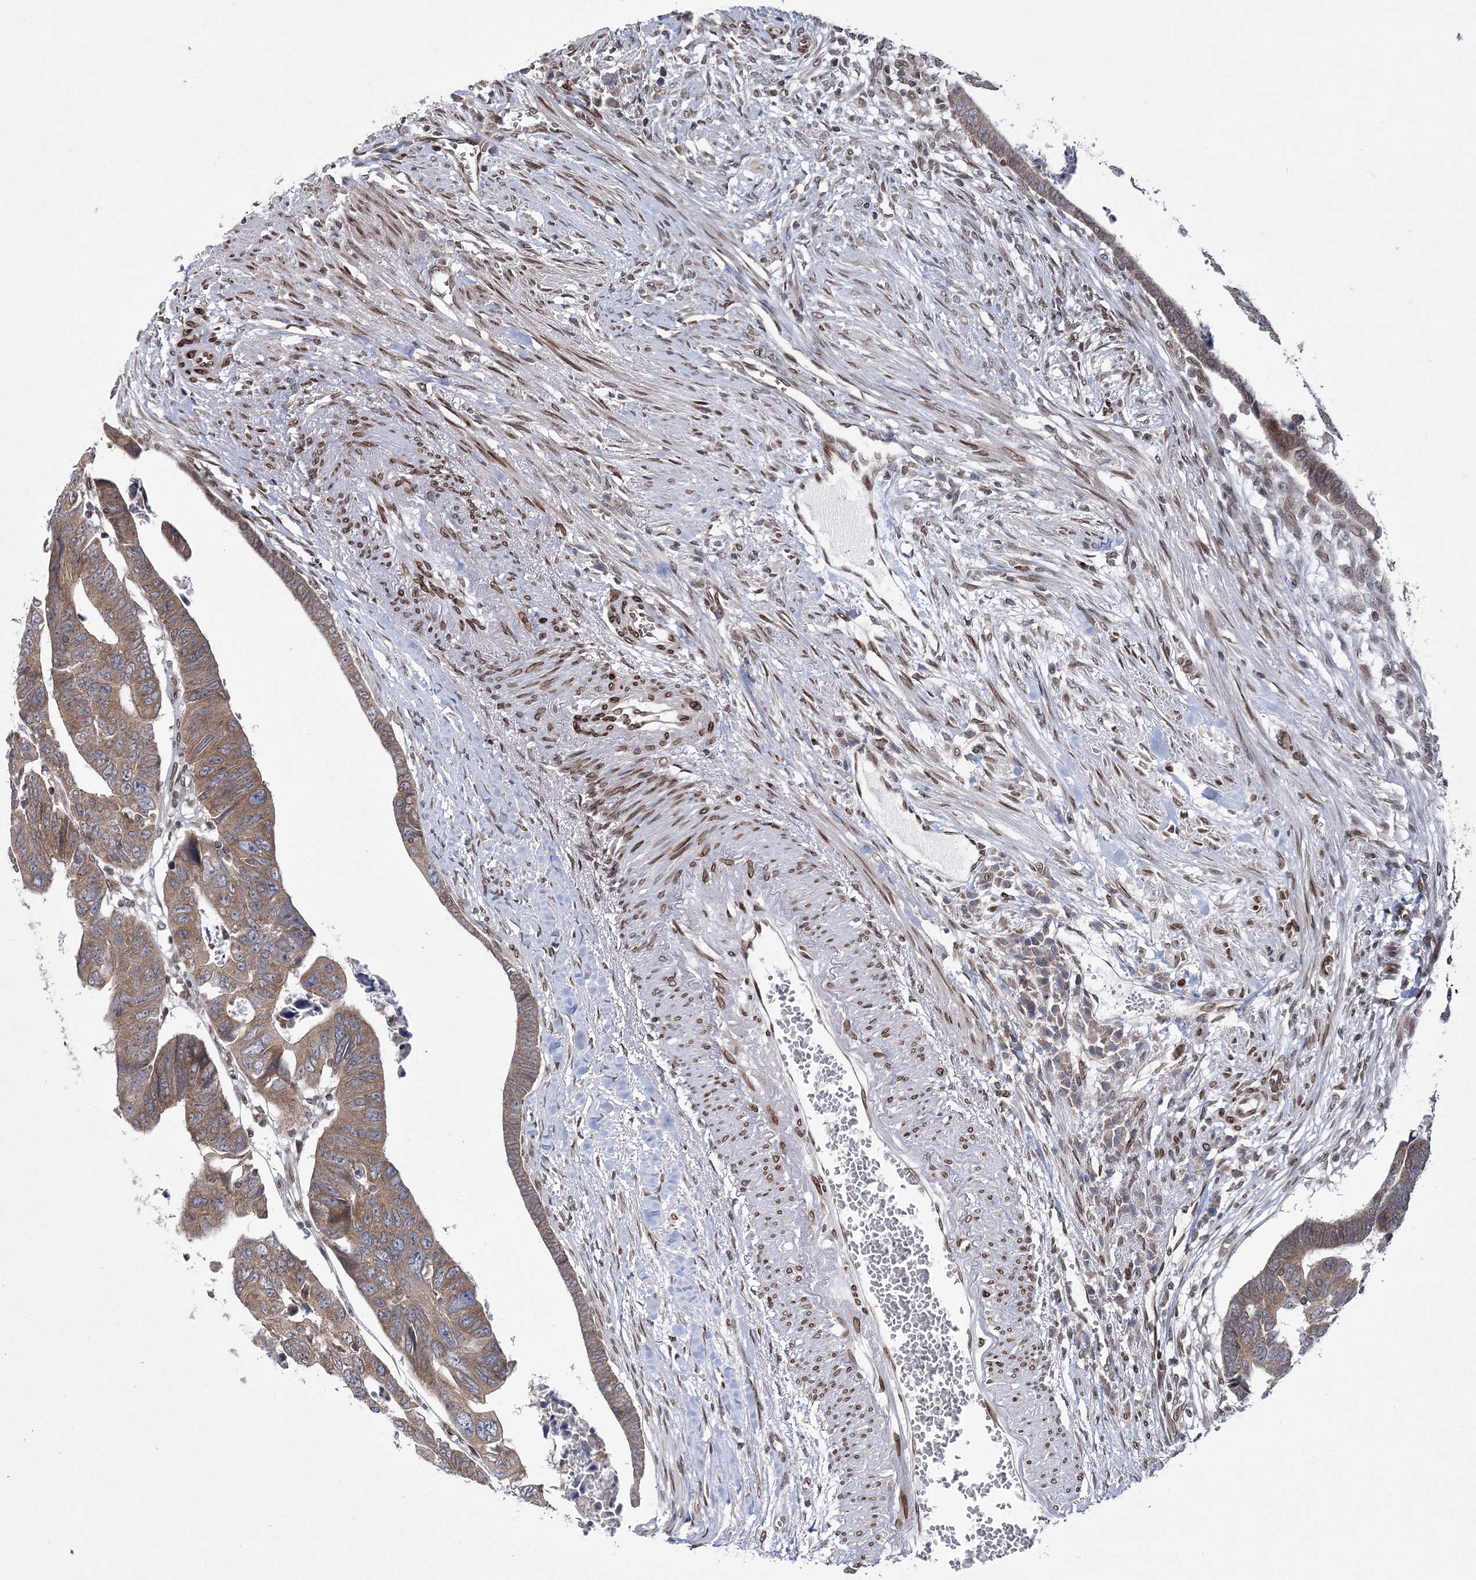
{"staining": {"intensity": "moderate", "quantity": ">75%", "location": "cytoplasmic/membranous"}, "tissue": "colorectal cancer", "cell_type": "Tumor cells", "image_type": "cancer", "snomed": [{"axis": "morphology", "description": "Adenocarcinoma, NOS"}, {"axis": "topography", "description": "Rectum"}], "caption": "Moderate cytoplasmic/membranous staining is present in approximately >75% of tumor cells in colorectal cancer (adenocarcinoma).", "gene": "DNAJC27", "patient": {"sex": "female", "age": 65}}